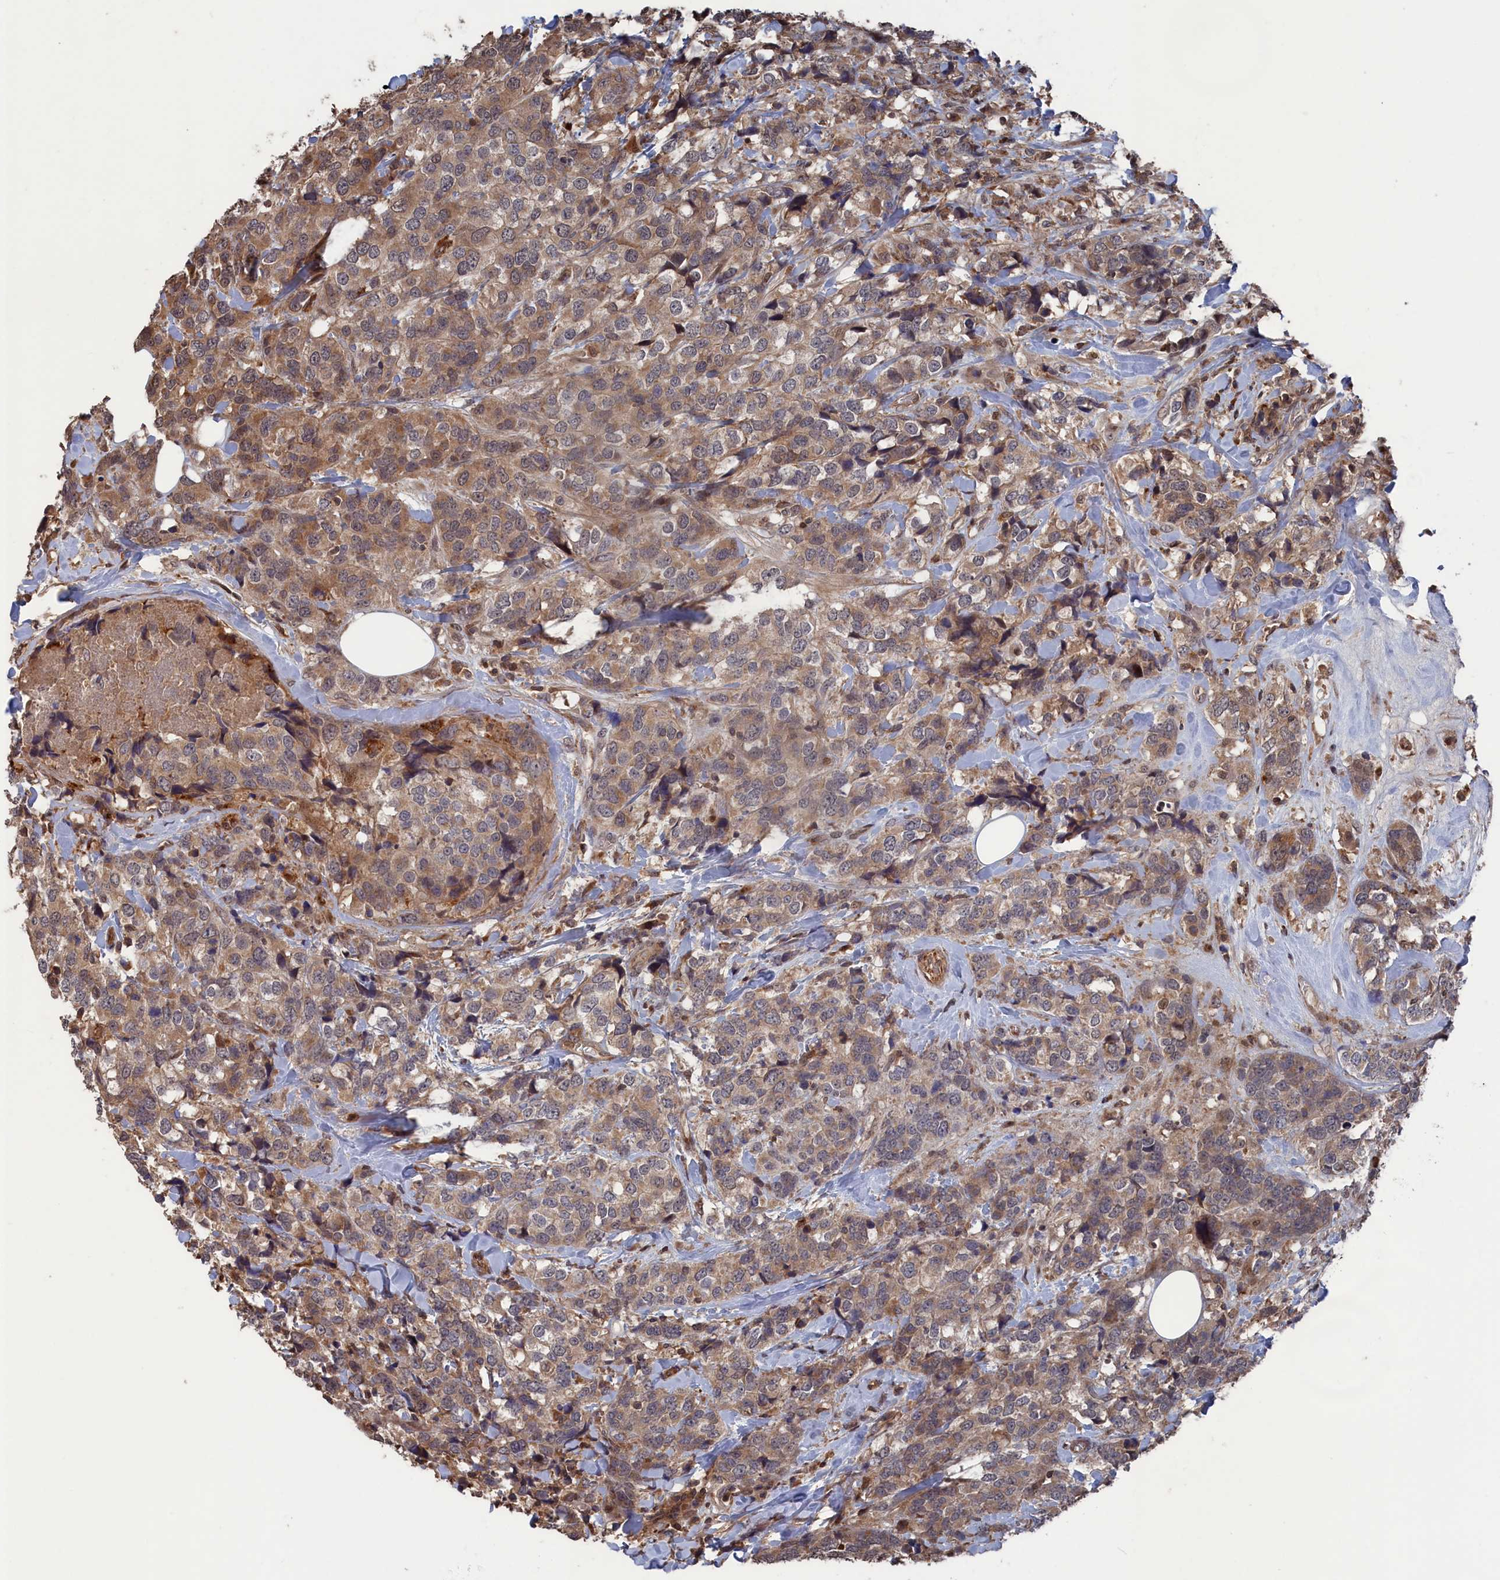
{"staining": {"intensity": "moderate", "quantity": ">75%", "location": "cytoplasmic/membranous"}, "tissue": "breast cancer", "cell_type": "Tumor cells", "image_type": "cancer", "snomed": [{"axis": "morphology", "description": "Lobular carcinoma"}, {"axis": "topography", "description": "Breast"}], "caption": "Approximately >75% of tumor cells in breast cancer (lobular carcinoma) reveal moderate cytoplasmic/membranous protein expression as visualized by brown immunohistochemical staining.", "gene": "PLA2G15", "patient": {"sex": "female", "age": 59}}